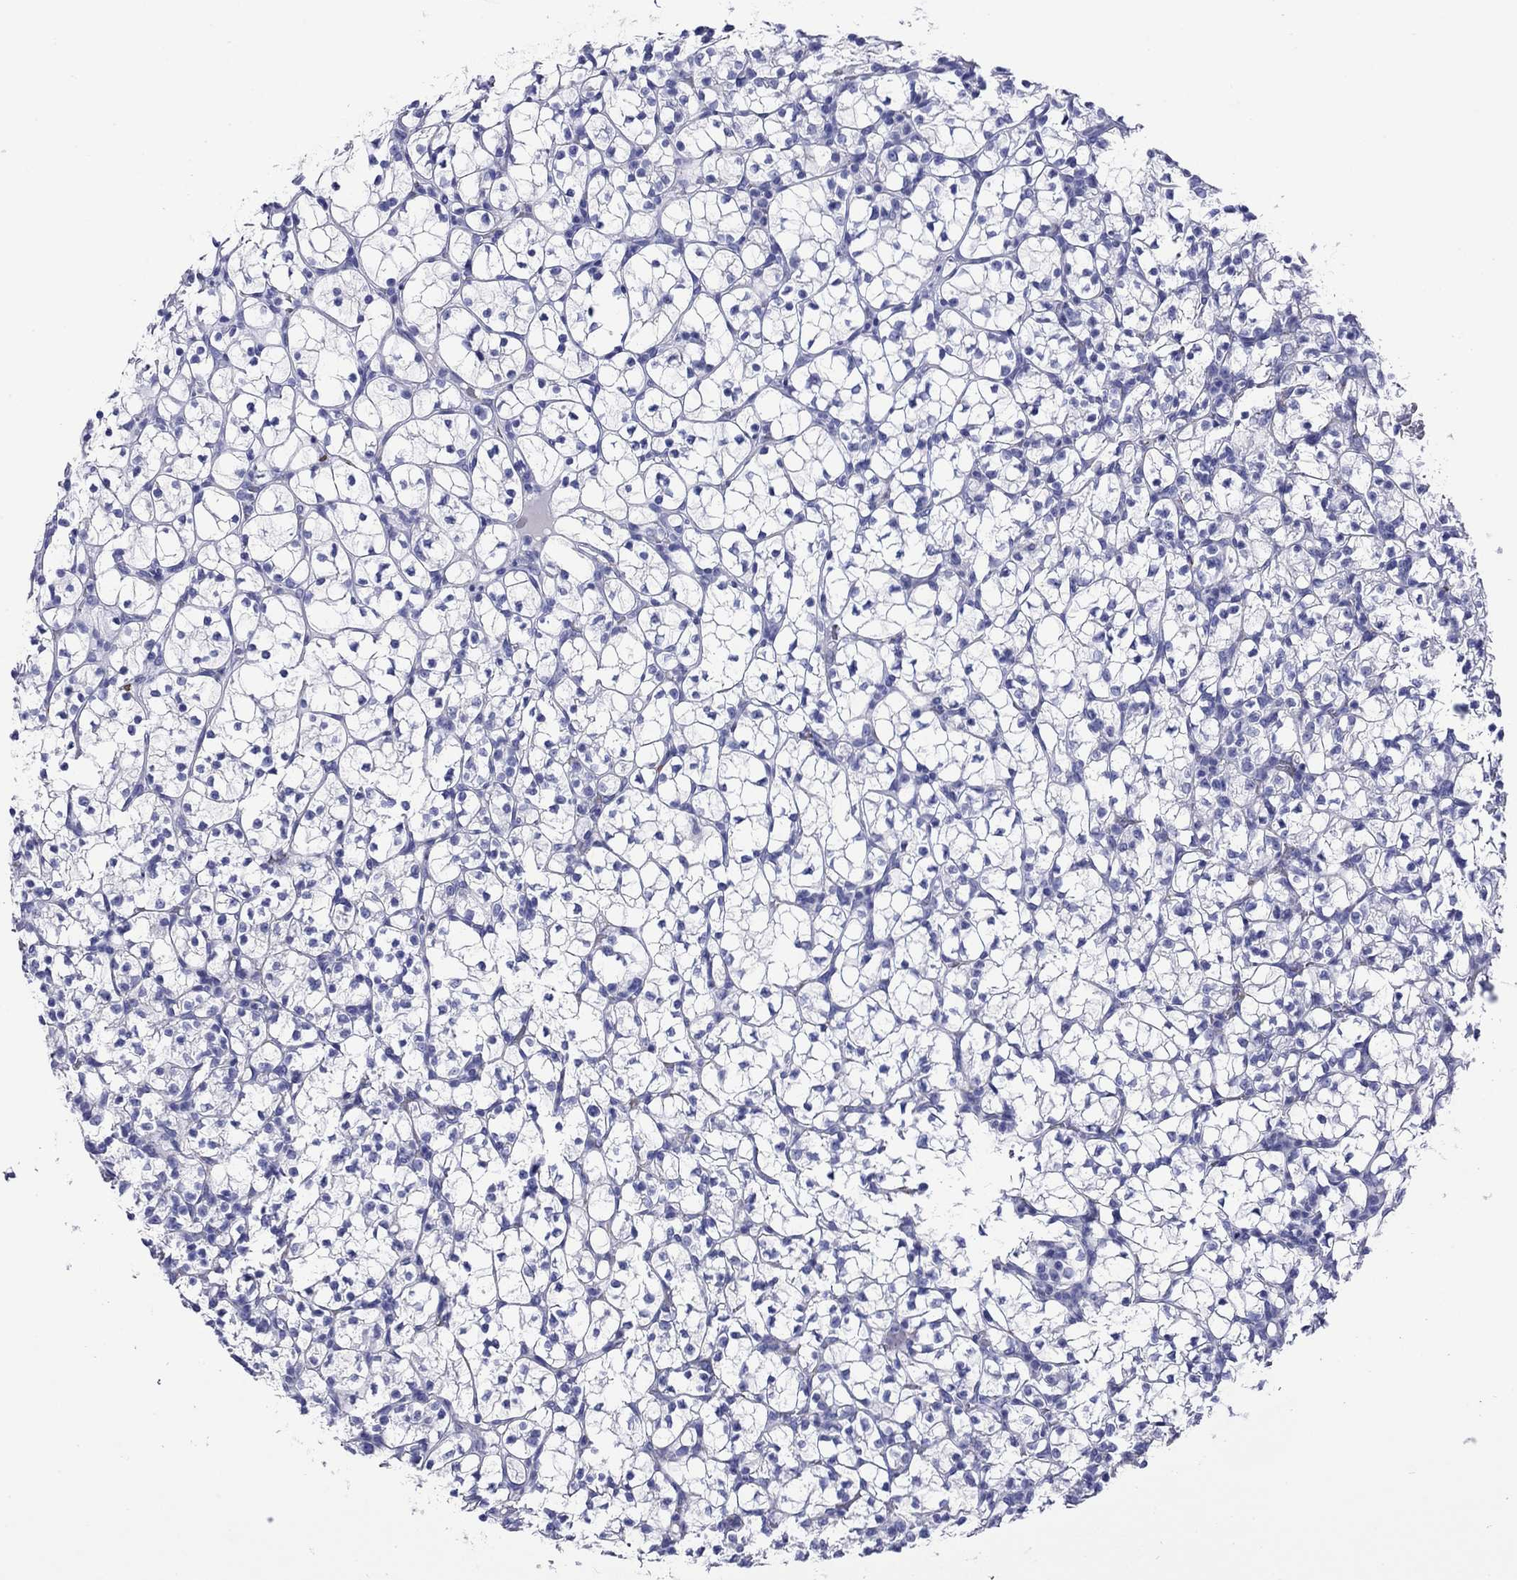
{"staining": {"intensity": "negative", "quantity": "none", "location": "none"}, "tissue": "renal cancer", "cell_type": "Tumor cells", "image_type": "cancer", "snomed": [{"axis": "morphology", "description": "Adenocarcinoma, NOS"}, {"axis": "topography", "description": "Kidney"}], "caption": "IHC of human renal cancer reveals no staining in tumor cells. (Immunohistochemistry, brightfield microscopy, high magnification).", "gene": "ROM1", "patient": {"sex": "female", "age": 89}}